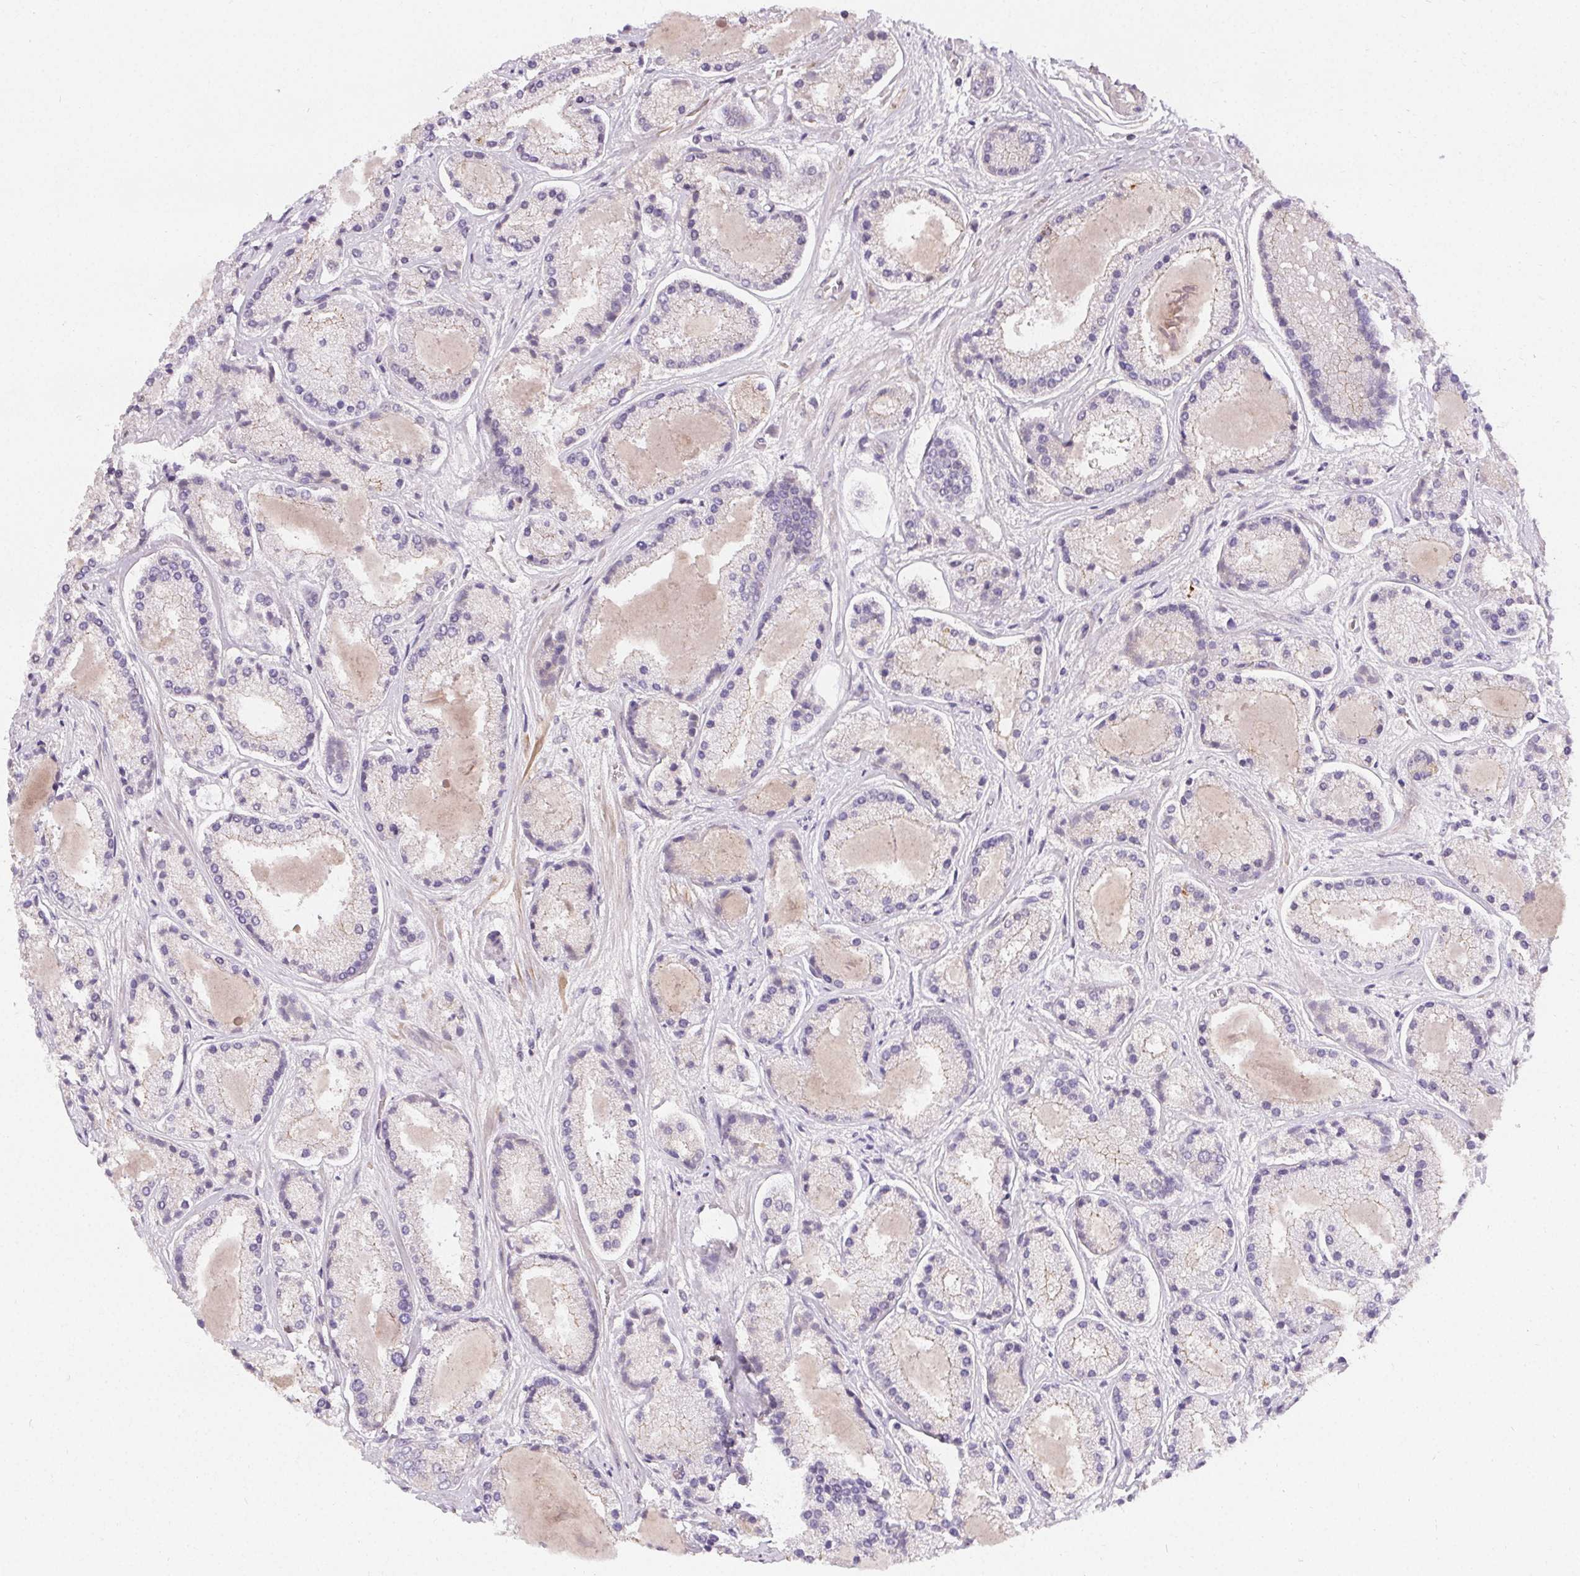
{"staining": {"intensity": "negative", "quantity": "none", "location": "none"}, "tissue": "prostate cancer", "cell_type": "Tumor cells", "image_type": "cancer", "snomed": [{"axis": "morphology", "description": "Adenocarcinoma, High grade"}, {"axis": "topography", "description": "Prostate"}], "caption": "Protein analysis of prostate cancer (adenocarcinoma (high-grade)) shows no significant staining in tumor cells.", "gene": "APLP1", "patient": {"sex": "male", "age": 67}}